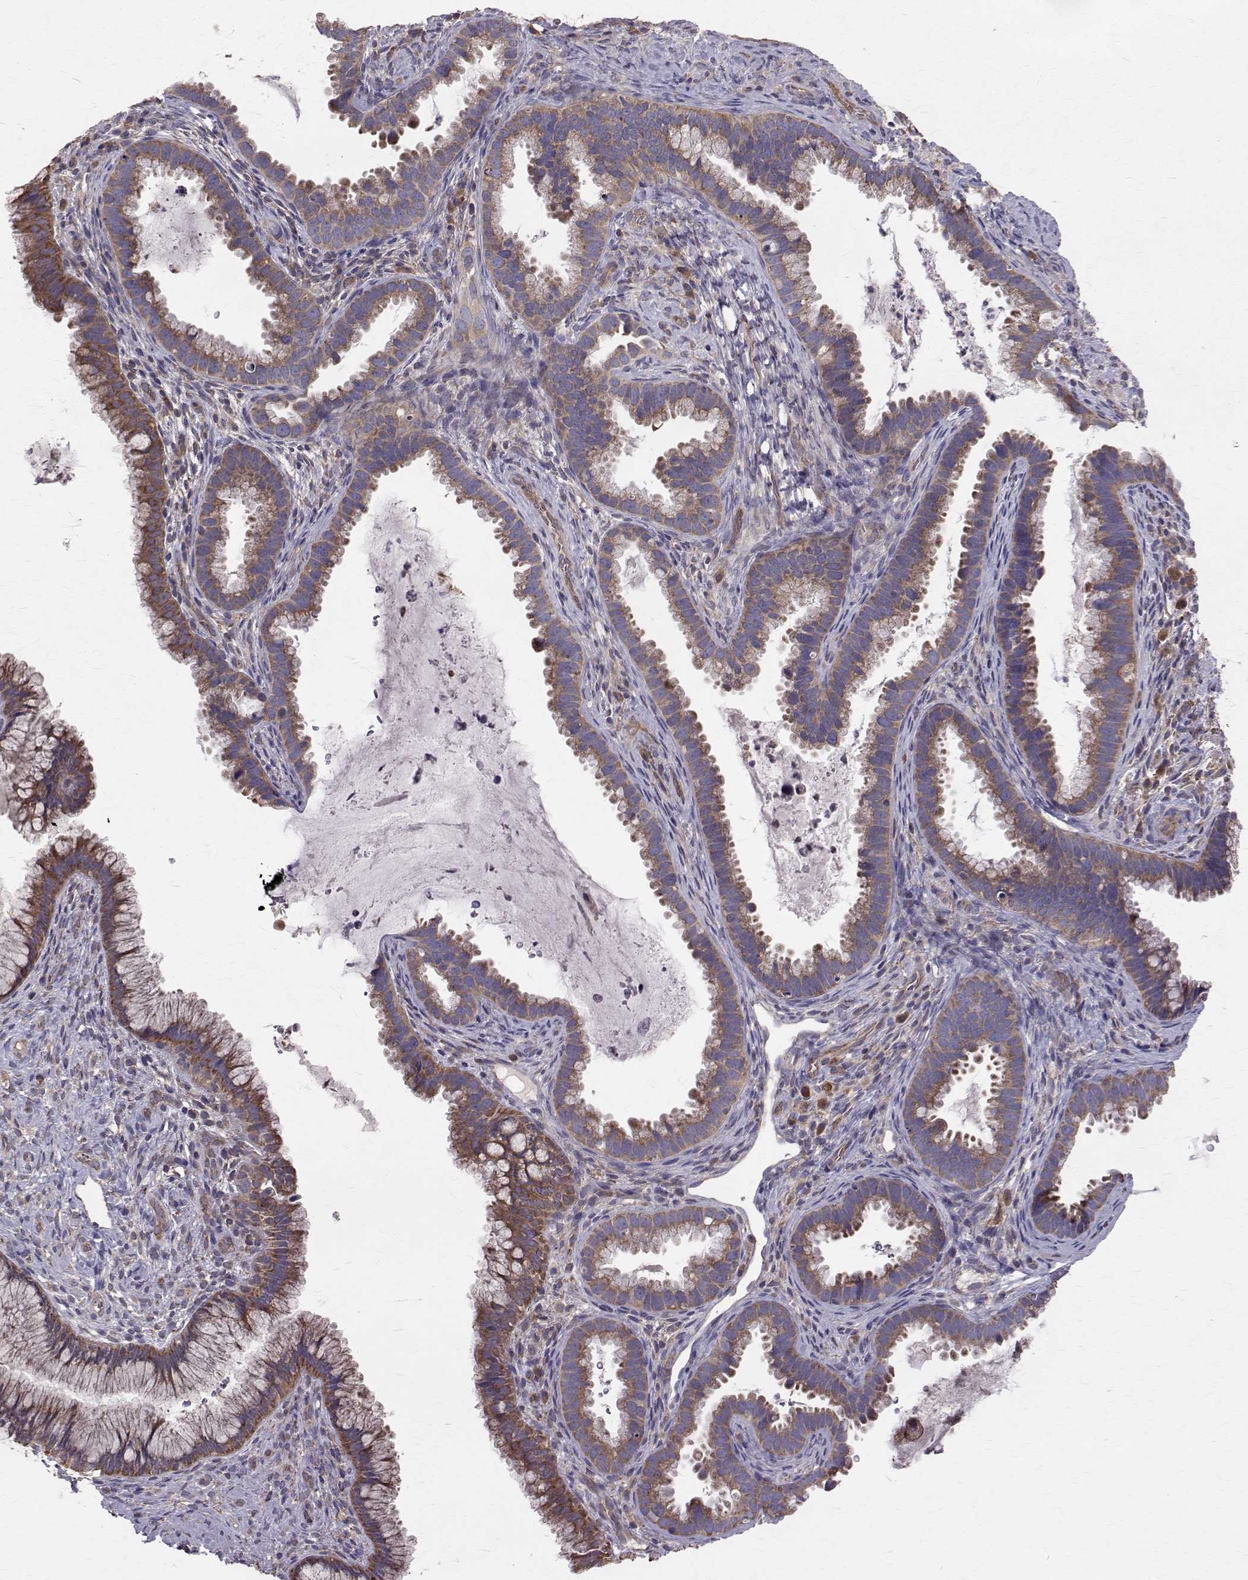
{"staining": {"intensity": "moderate", "quantity": ">75%", "location": "cytoplasmic/membranous"}, "tissue": "cervix", "cell_type": "Glandular cells", "image_type": "normal", "snomed": [{"axis": "morphology", "description": "Normal tissue, NOS"}, {"axis": "topography", "description": "Cervix"}], "caption": "This micrograph demonstrates immunohistochemistry (IHC) staining of benign human cervix, with medium moderate cytoplasmic/membranous positivity in approximately >75% of glandular cells.", "gene": "FARSB", "patient": {"sex": "female", "age": 34}}